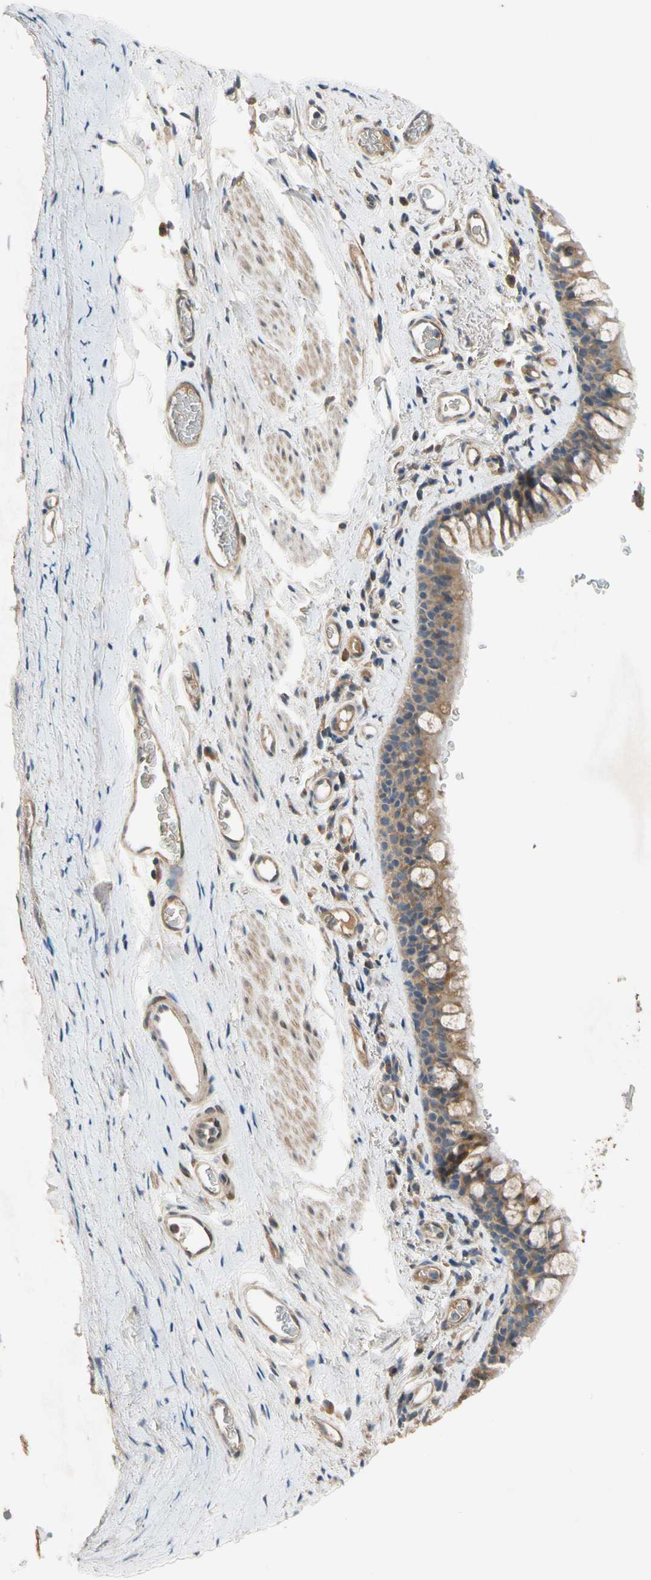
{"staining": {"intensity": "moderate", "quantity": ">75%", "location": "cytoplasmic/membranous"}, "tissue": "bronchus", "cell_type": "Respiratory epithelial cells", "image_type": "normal", "snomed": [{"axis": "morphology", "description": "Normal tissue, NOS"}, {"axis": "morphology", "description": "Malignant melanoma, Metastatic site"}, {"axis": "topography", "description": "Bronchus"}, {"axis": "topography", "description": "Lung"}], "caption": "Benign bronchus demonstrates moderate cytoplasmic/membranous positivity in about >75% of respiratory epithelial cells, visualized by immunohistochemistry.", "gene": "USP12", "patient": {"sex": "male", "age": 64}}